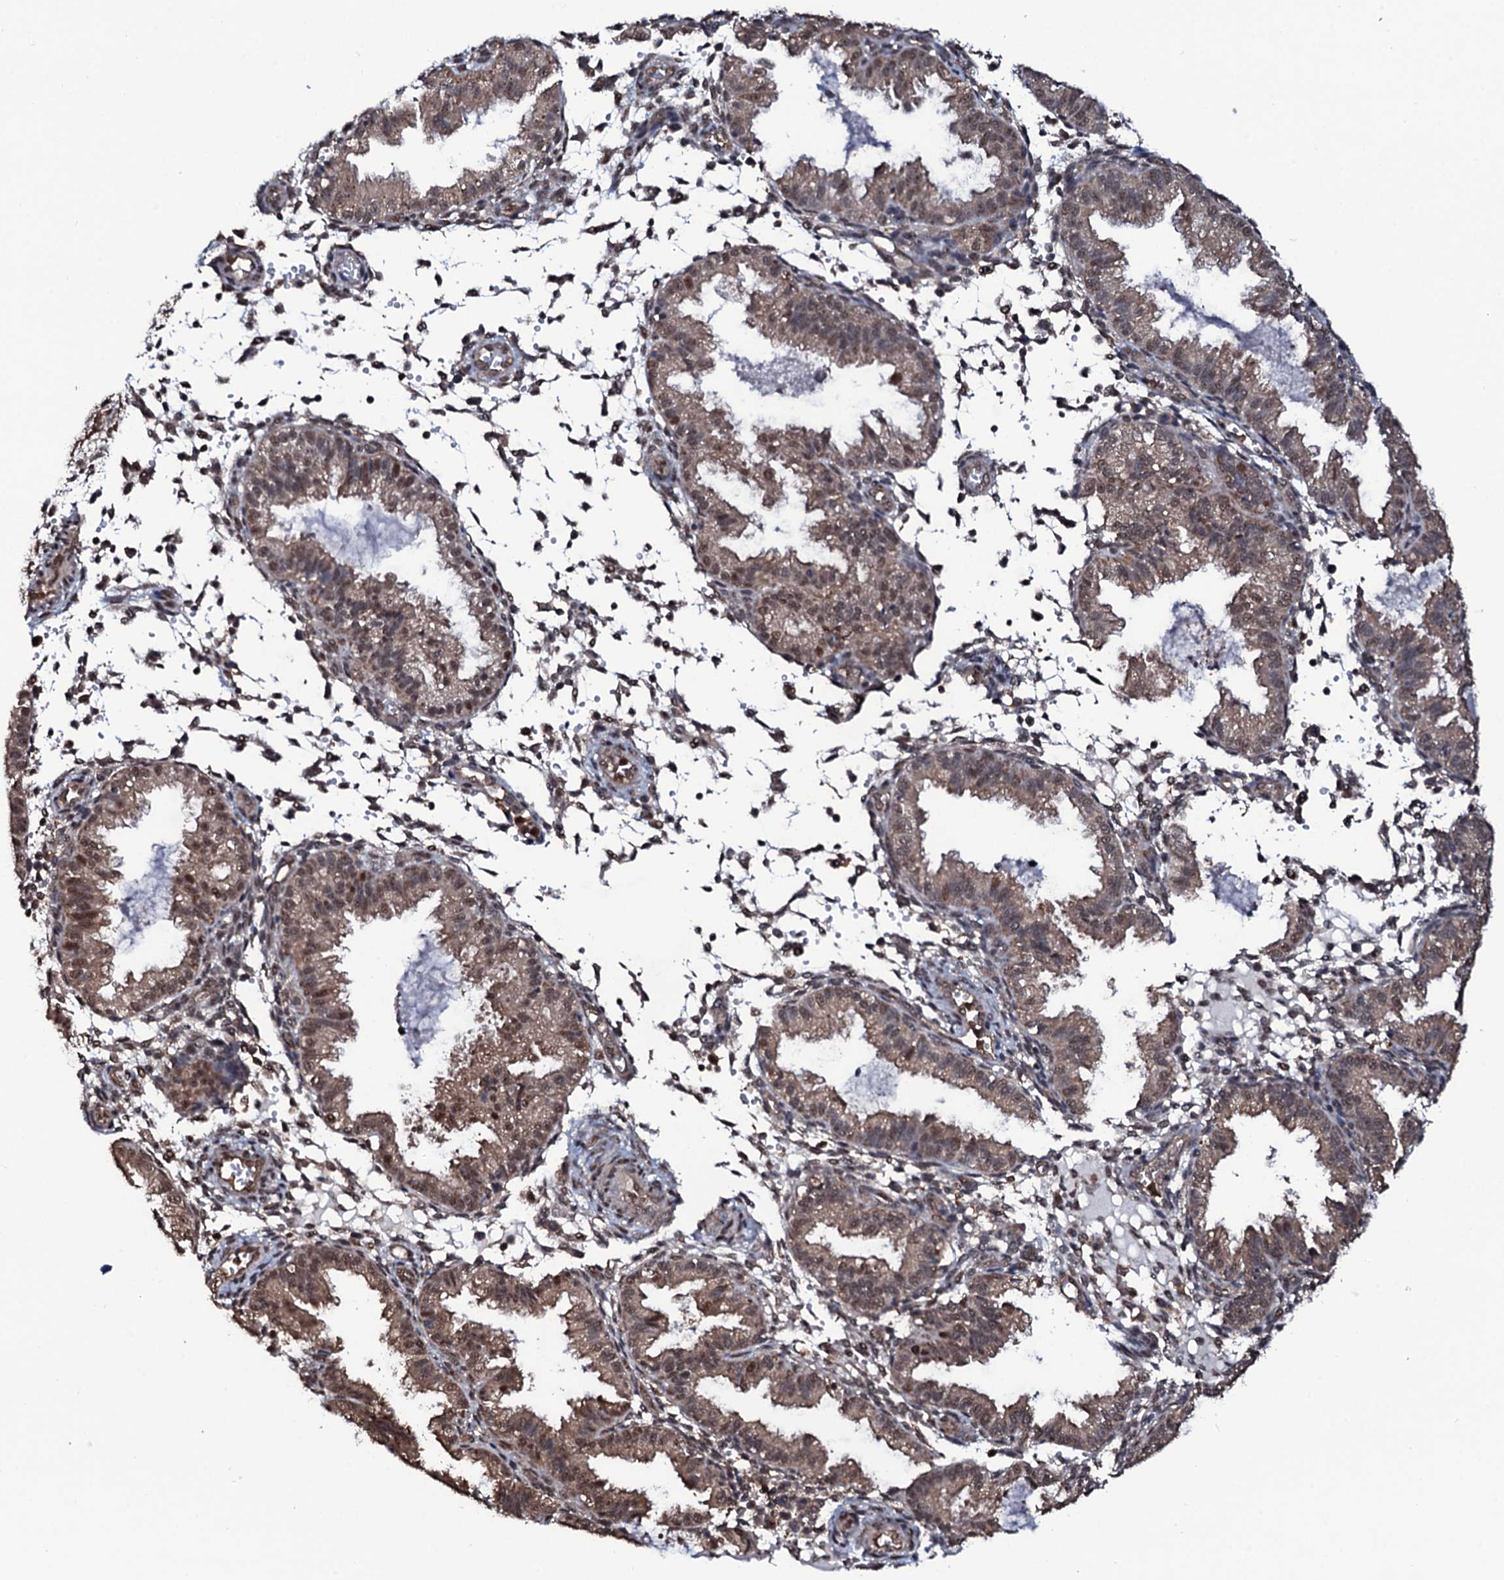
{"staining": {"intensity": "moderate", "quantity": "<25%", "location": "nuclear"}, "tissue": "endometrium", "cell_type": "Cells in endometrial stroma", "image_type": "normal", "snomed": [{"axis": "morphology", "description": "Normal tissue, NOS"}, {"axis": "topography", "description": "Endometrium"}], "caption": "Moderate nuclear protein expression is appreciated in approximately <25% of cells in endometrial stroma in endometrium.", "gene": "COG6", "patient": {"sex": "female", "age": 33}}